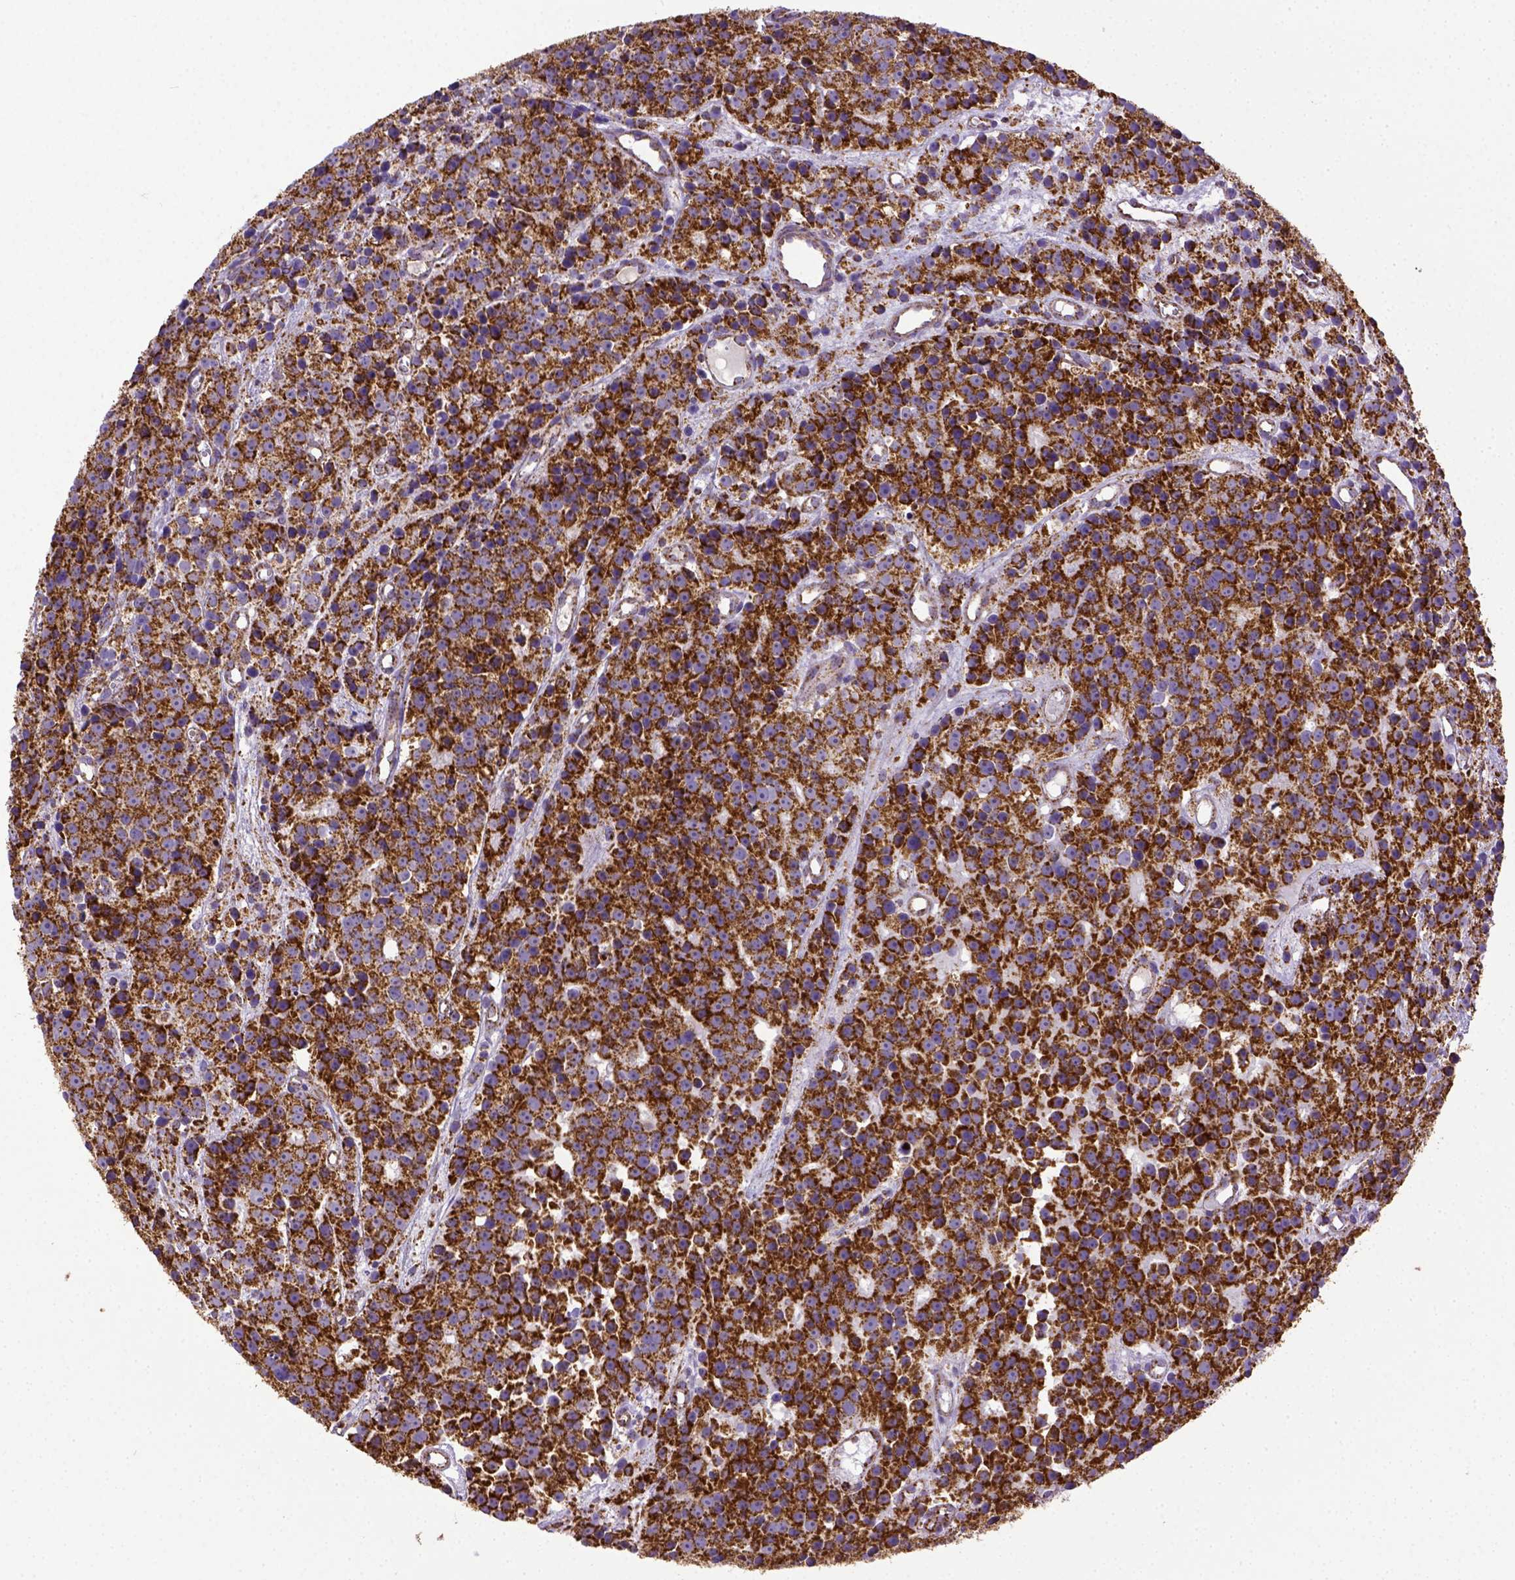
{"staining": {"intensity": "strong", "quantity": ">75%", "location": "cytoplasmic/membranous"}, "tissue": "prostate cancer", "cell_type": "Tumor cells", "image_type": "cancer", "snomed": [{"axis": "morphology", "description": "Adenocarcinoma, High grade"}, {"axis": "topography", "description": "Prostate"}], "caption": "Strong cytoplasmic/membranous protein staining is present in about >75% of tumor cells in prostate cancer (adenocarcinoma (high-grade)).", "gene": "MT-CO1", "patient": {"sex": "male", "age": 77}}